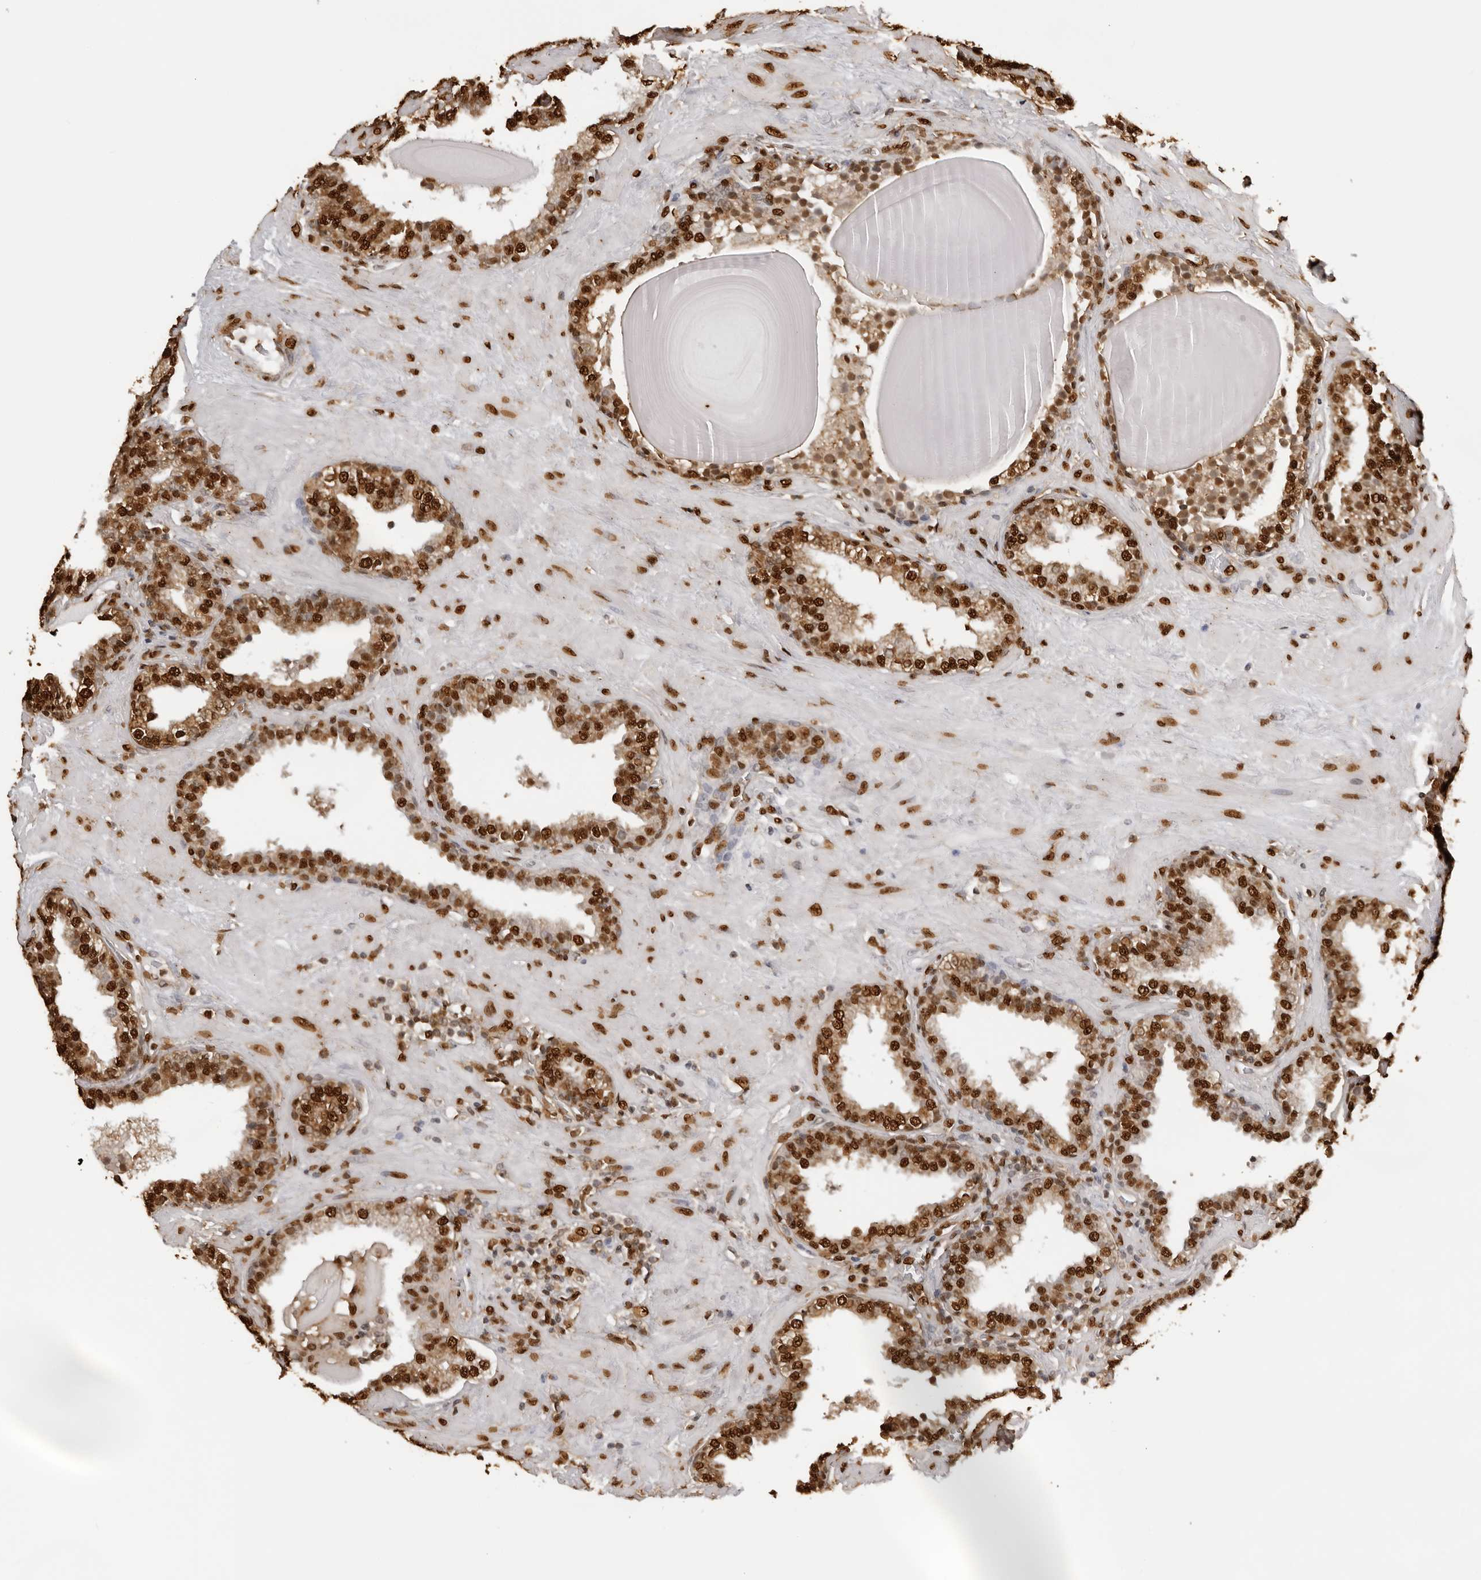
{"staining": {"intensity": "strong", "quantity": ">75%", "location": "cytoplasmic/membranous,nuclear"}, "tissue": "prostate", "cell_type": "Glandular cells", "image_type": "normal", "snomed": [{"axis": "morphology", "description": "Normal tissue, NOS"}, {"axis": "topography", "description": "Prostate"}], "caption": "Unremarkable prostate exhibits strong cytoplasmic/membranous,nuclear expression in approximately >75% of glandular cells, visualized by immunohistochemistry. (DAB IHC, brown staining for protein, blue staining for nuclei).", "gene": "ZFP91", "patient": {"sex": "male", "age": 51}}